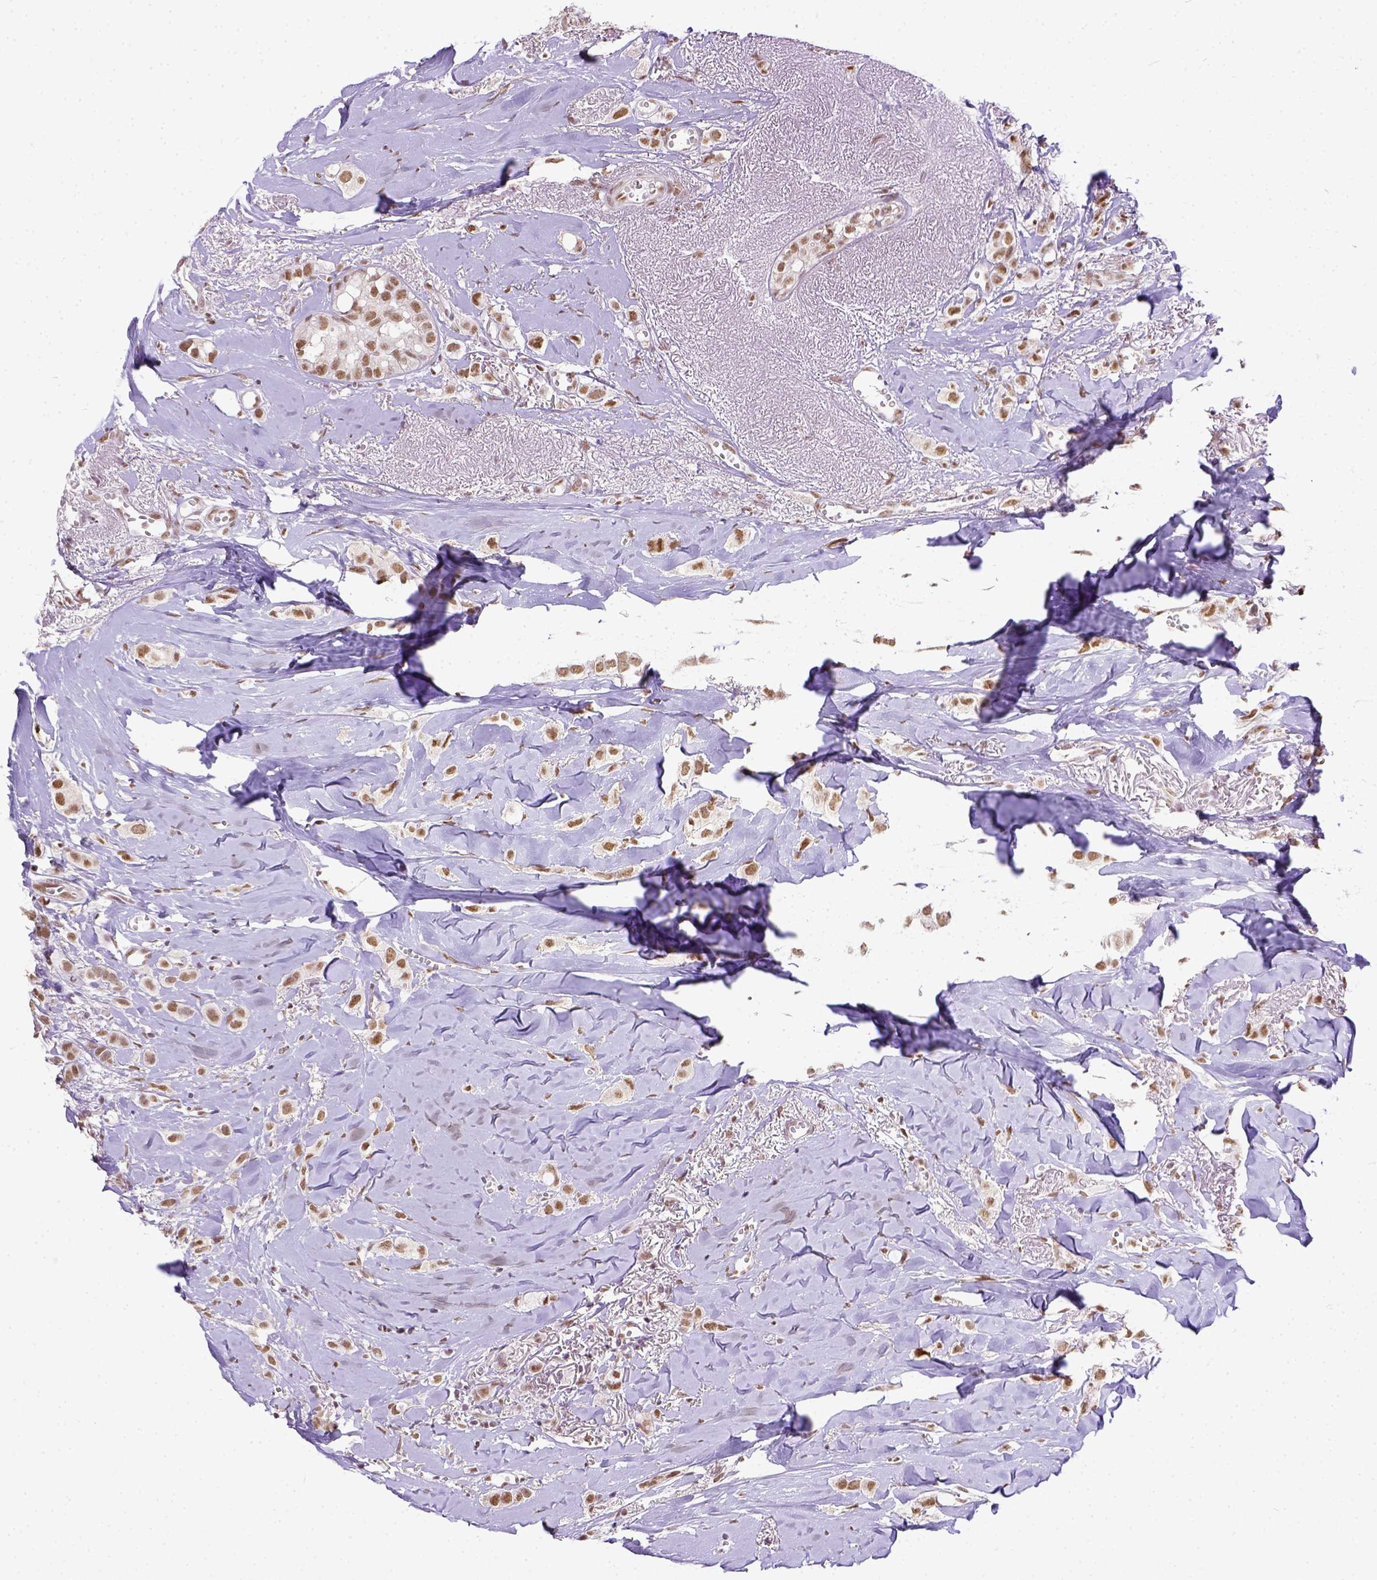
{"staining": {"intensity": "moderate", "quantity": ">75%", "location": "cytoplasmic/membranous"}, "tissue": "breast cancer", "cell_type": "Tumor cells", "image_type": "cancer", "snomed": [{"axis": "morphology", "description": "Duct carcinoma"}, {"axis": "topography", "description": "Breast"}], "caption": "Tumor cells demonstrate medium levels of moderate cytoplasmic/membranous expression in approximately >75% of cells in intraductal carcinoma (breast). The staining is performed using DAB brown chromogen to label protein expression. The nuclei are counter-stained blue using hematoxylin.", "gene": "ERCC1", "patient": {"sex": "female", "age": 85}}